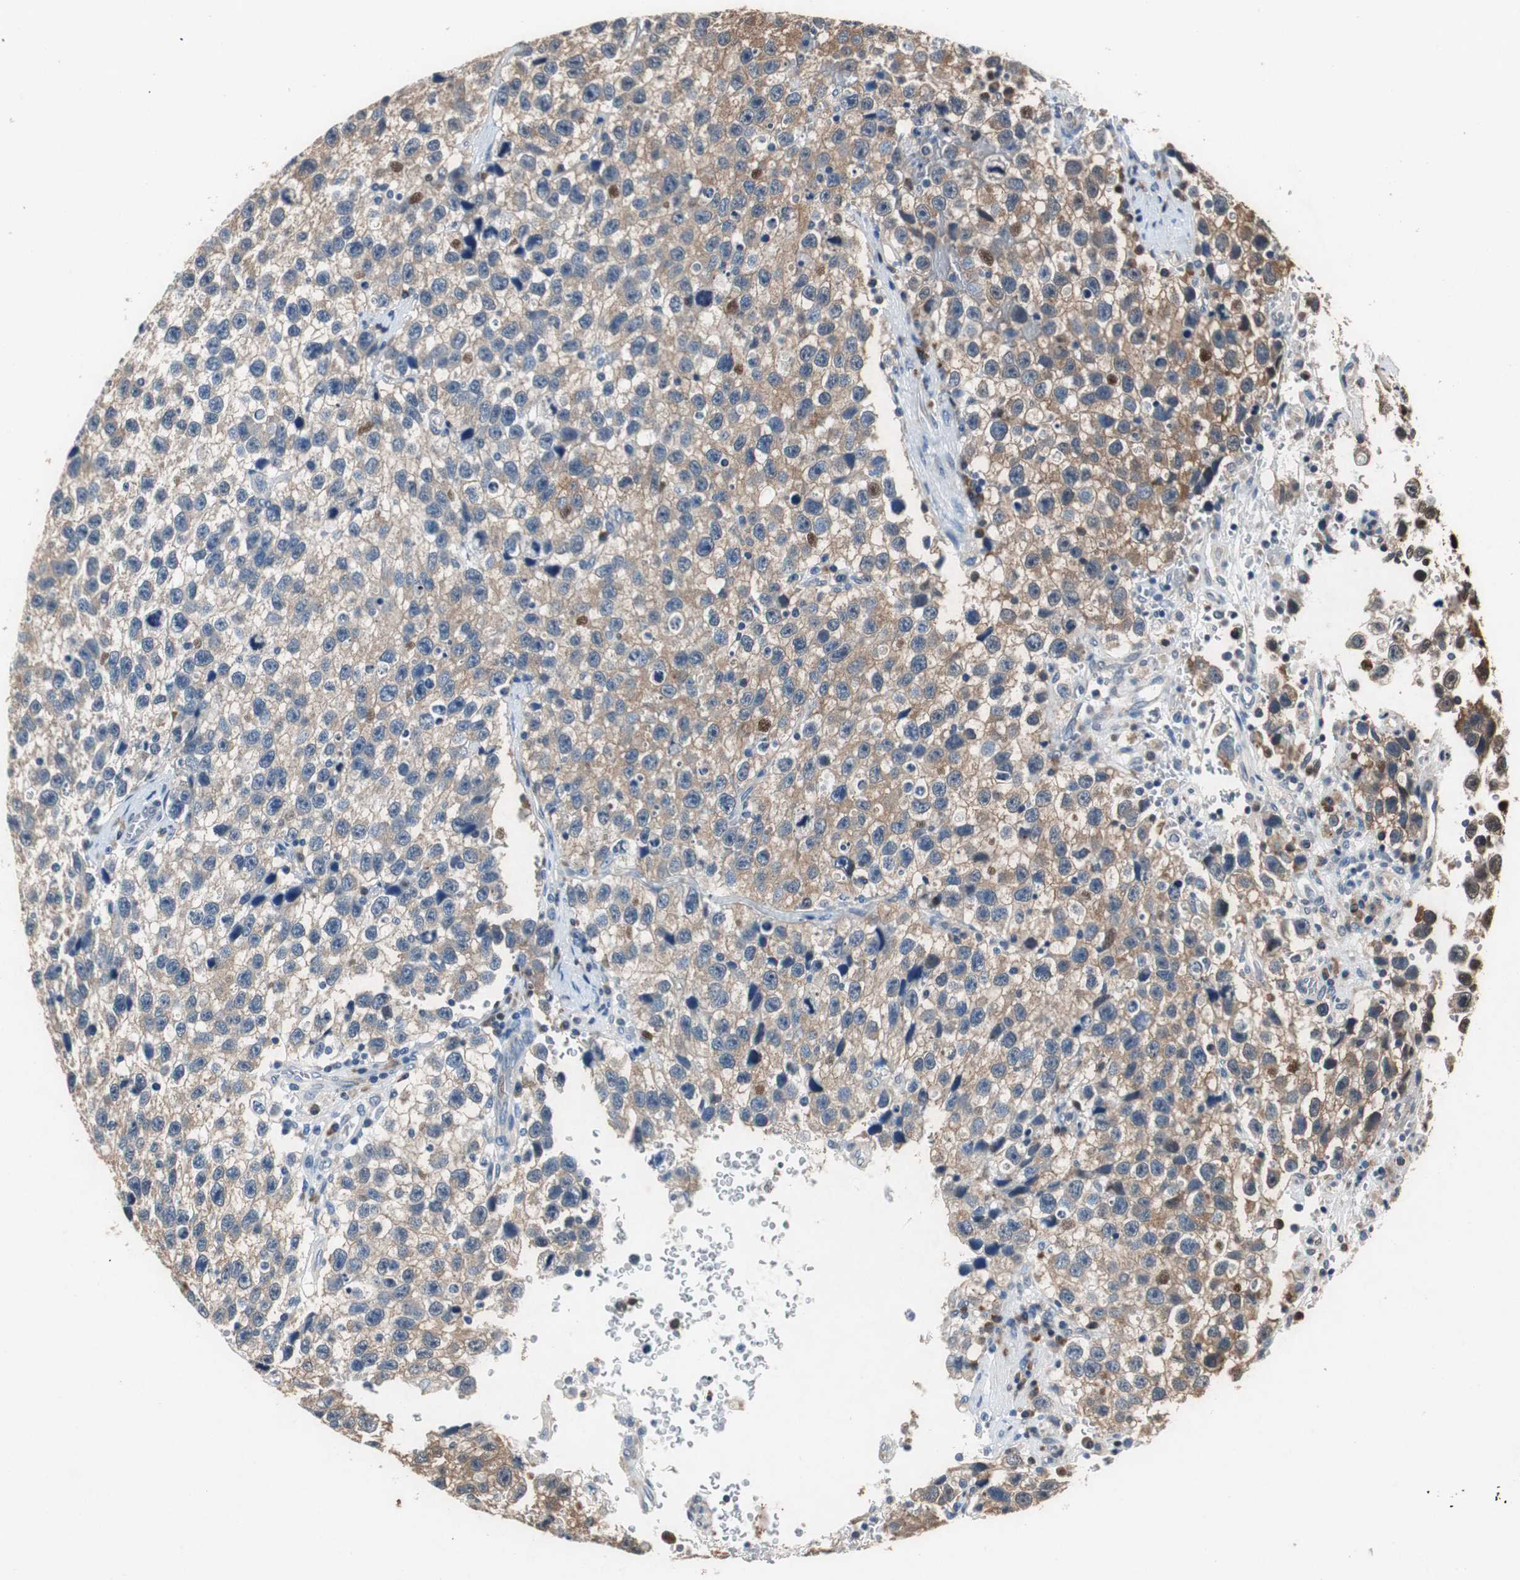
{"staining": {"intensity": "weak", "quantity": ">75%", "location": "cytoplasmic/membranous"}, "tissue": "testis cancer", "cell_type": "Tumor cells", "image_type": "cancer", "snomed": [{"axis": "morphology", "description": "Seminoma, NOS"}, {"axis": "topography", "description": "Testis"}], "caption": "Testis seminoma was stained to show a protein in brown. There is low levels of weak cytoplasmic/membranous expression in approximately >75% of tumor cells.", "gene": "RPL35", "patient": {"sex": "male", "age": 33}}